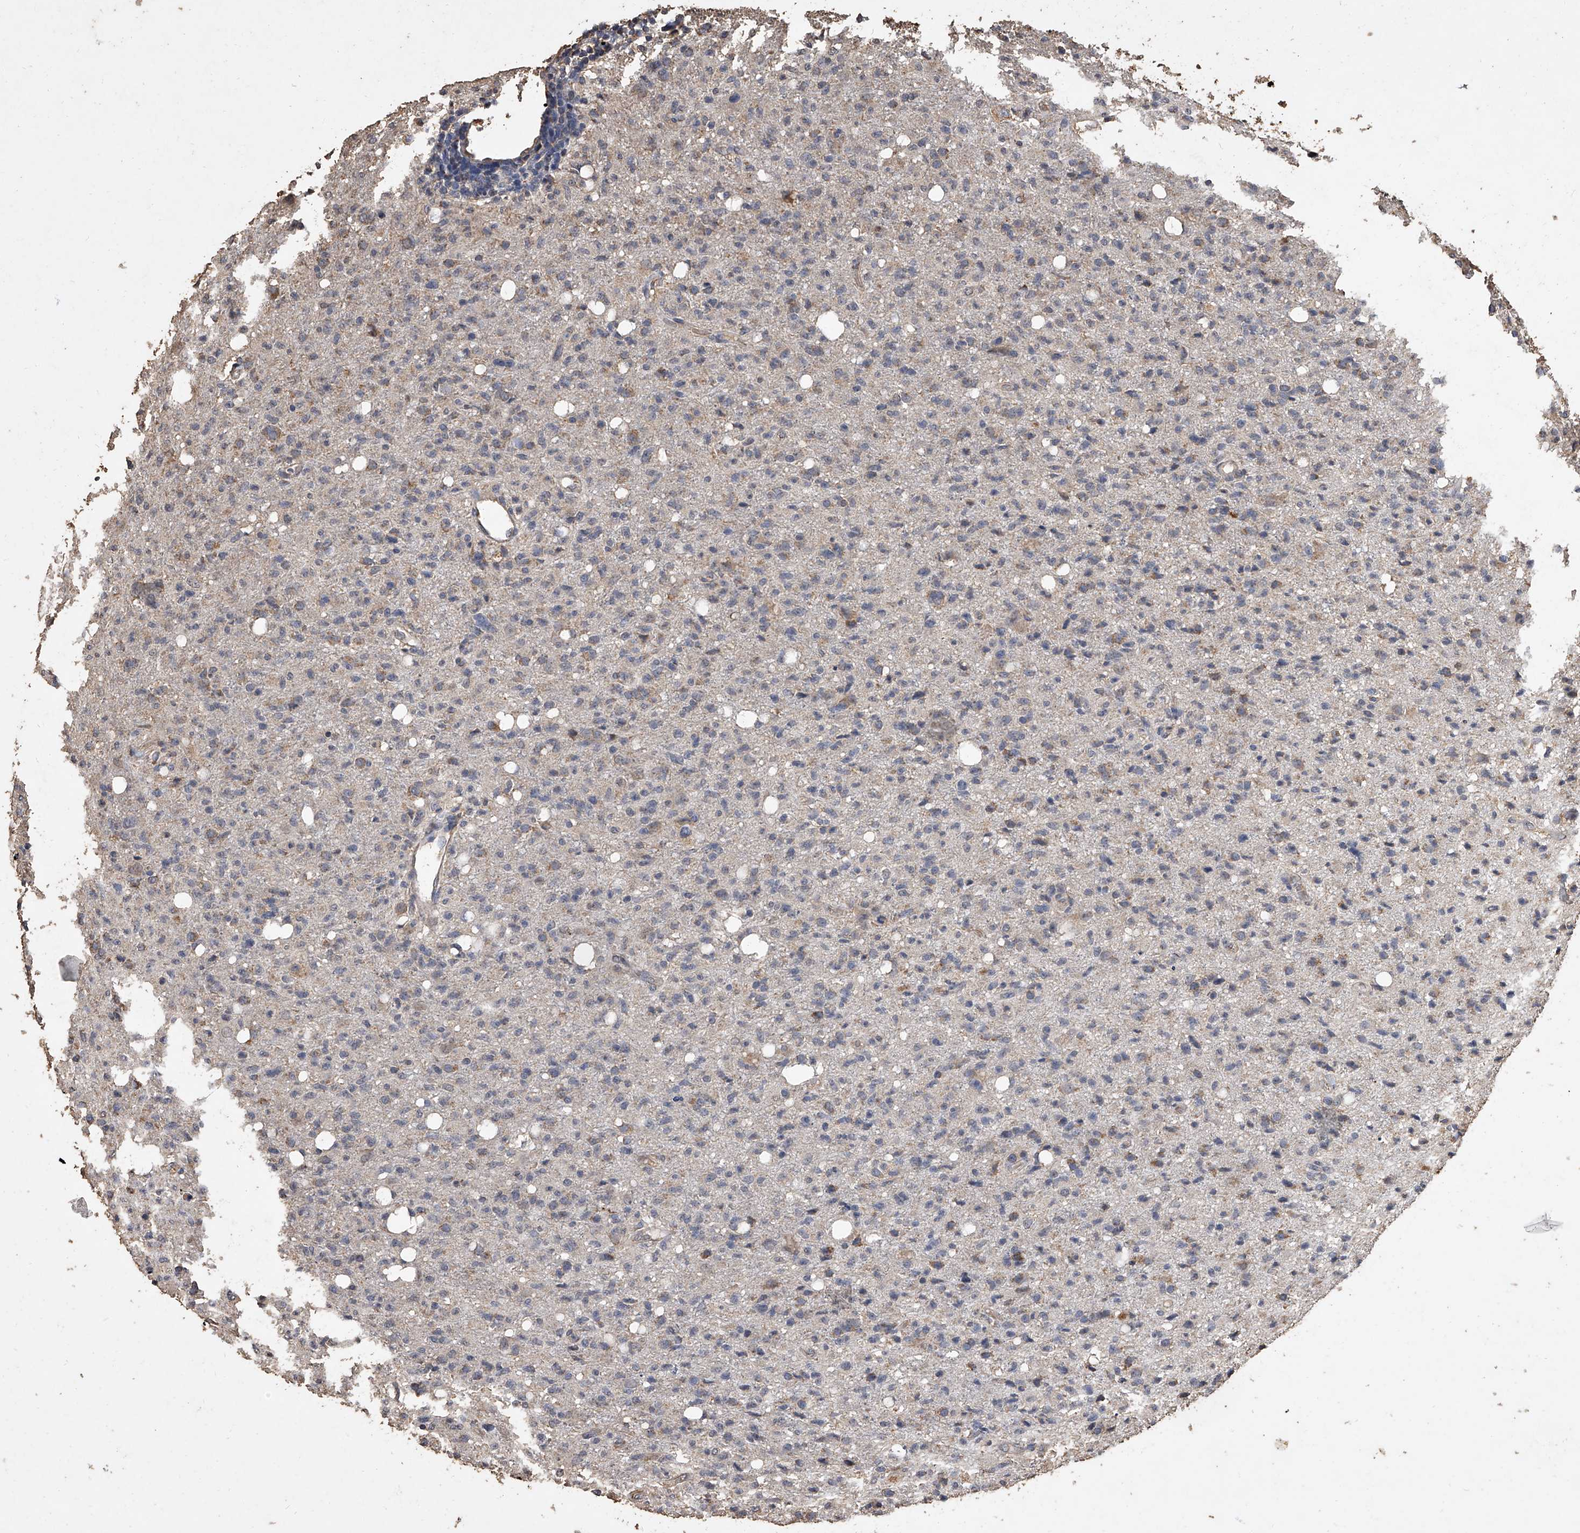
{"staining": {"intensity": "moderate", "quantity": "<25%", "location": "cytoplasmic/membranous"}, "tissue": "glioma", "cell_type": "Tumor cells", "image_type": "cancer", "snomed": [{"axis": "morphology", "description": "Glioma, malignant, High grade"}, {"axis": "topography", "description": "Brain"}], "caption": "Malignant glioma (high-grade) stained with a protein marker displays moderate staining in tumor cells.", "gene": "MRPL28", "patient": {"sex": "female", "age": 57}}